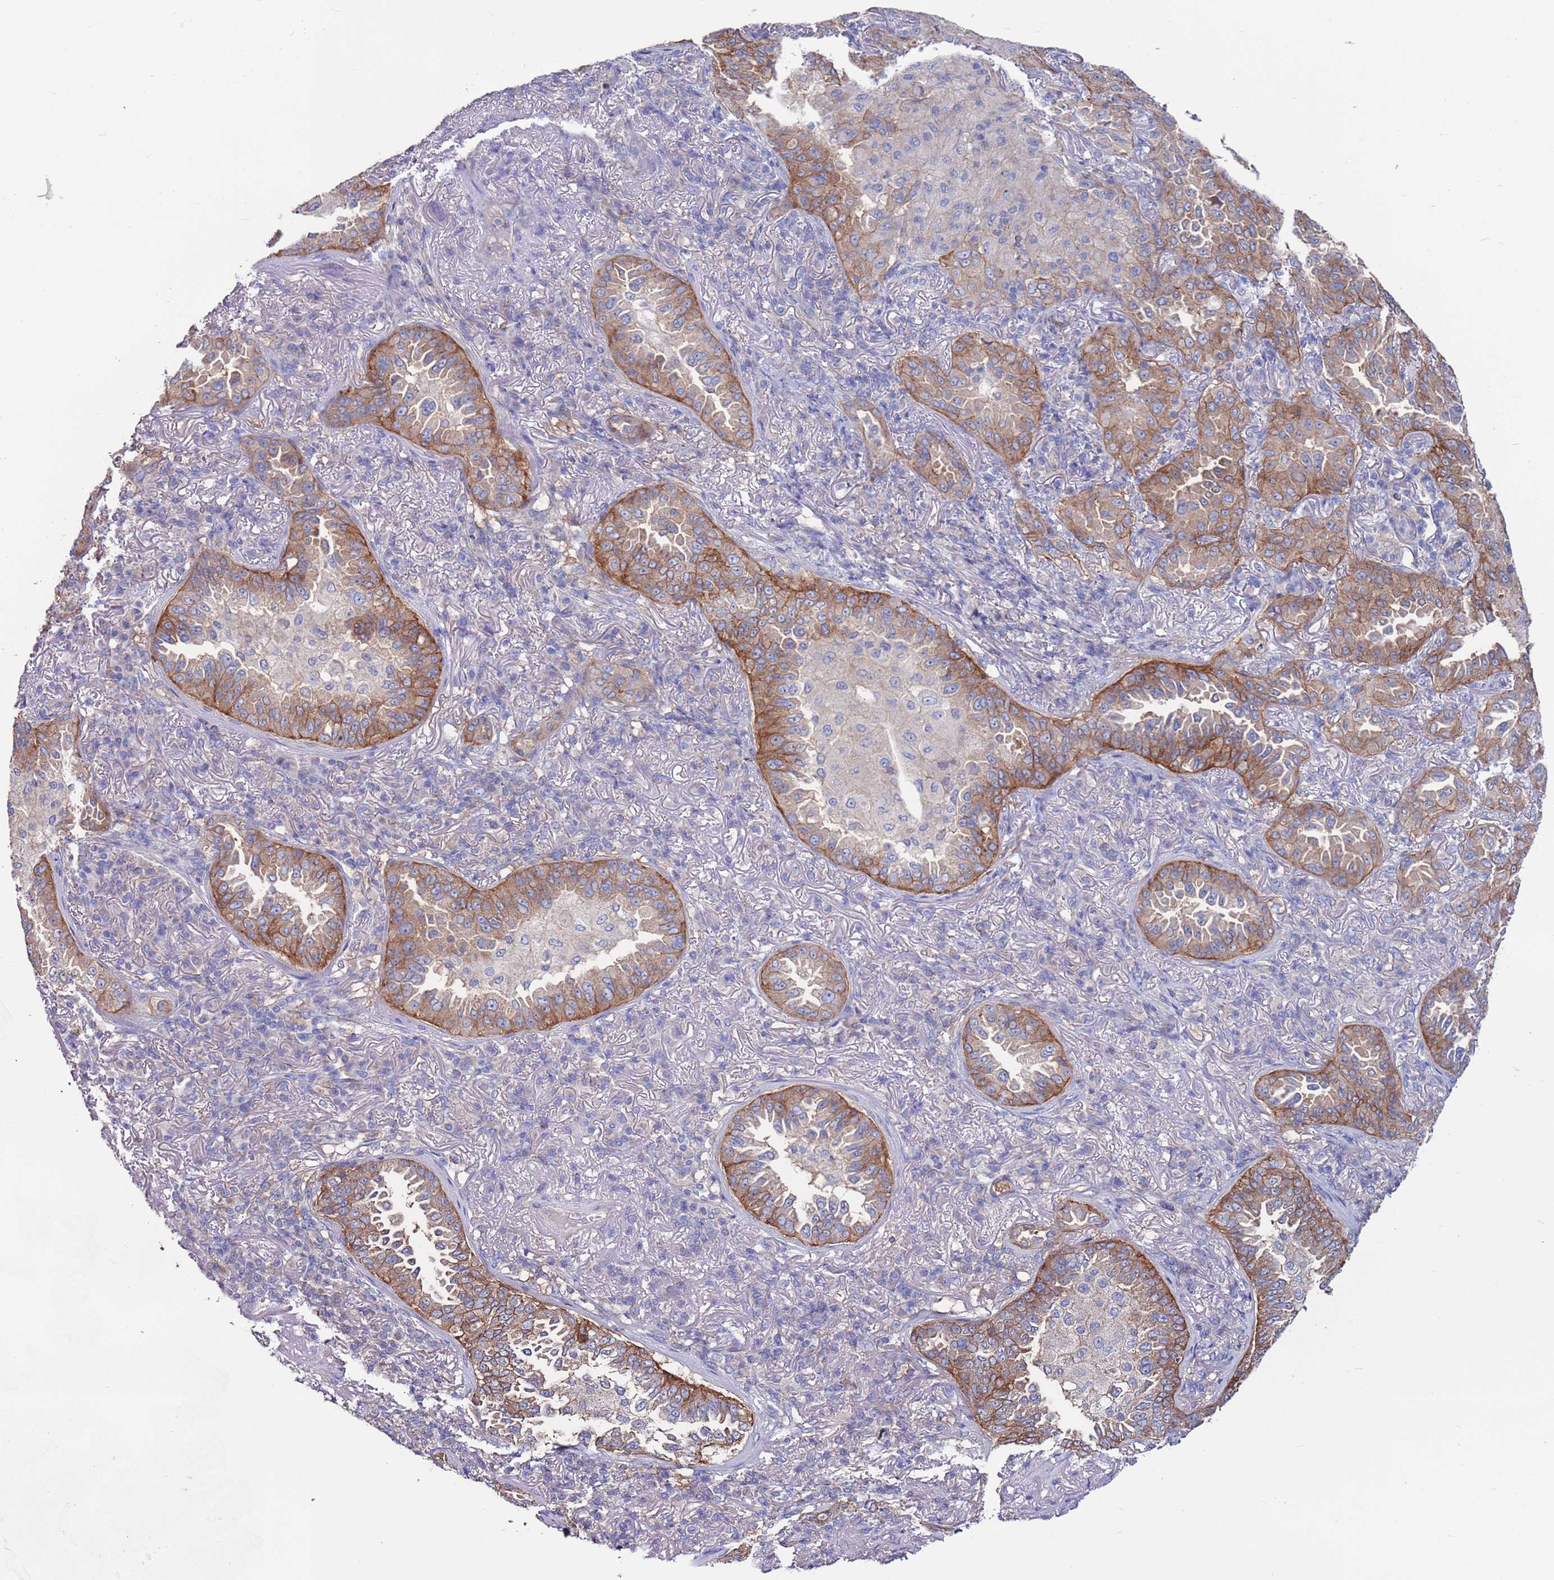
{"staining": {"intensity": "moderate", "quantity": "25%-75%", "location": "cytoplasmic/membranous"}, "tissue": "lung cancer", "cell_type": "Tumor cells", "image_type": "cancer", "snomed": [{"axis": "morphology", "description": "Adenocarcinoma, NOS"}, {"axis": "topography", "description": "Lung"}], "caption": "Protein expression analysis of lung cancer displays moderate cytoplasmic/membranous staining in approximately 25%-75% of tumor cells.", "gene": "KRTCAP3", "patient": {"sex": "female", "age": 69}}